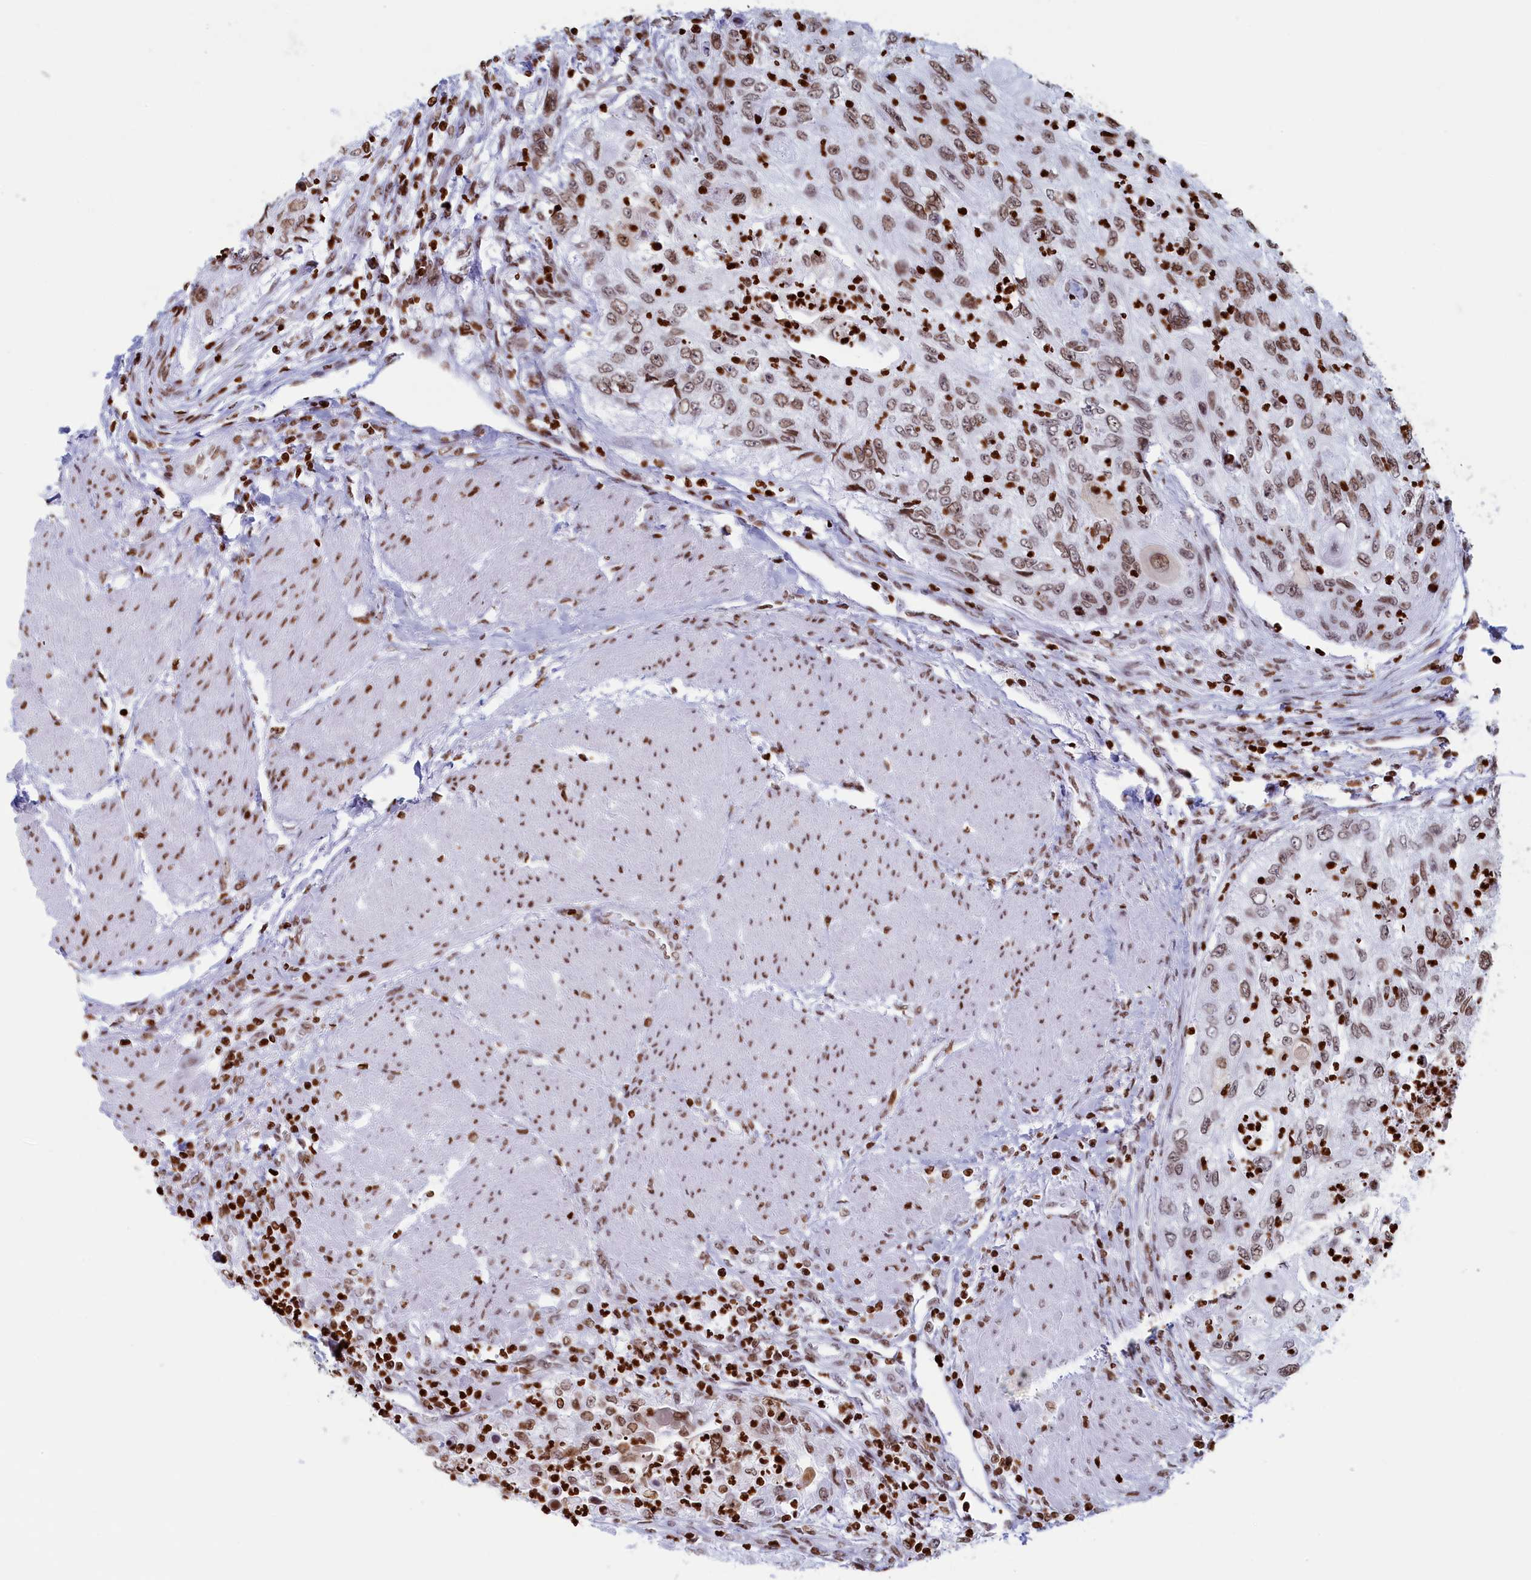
{"staining": {"intensity": "moderate", "quantity": ">75%", "location": "nuclear"}, "tissue": "urothelial cancer", "cell_type": "Tumor cells", "image_type": "cancer", "snomed": [{"axis": "morphology", "description": "Urothelial carcinoma, High grade"}, {"axis": "topography", "description": "Urinary bladder"}], "caption": "This image displays urothelial carcinoma (high-grade) stained with immunohistochemistry (IHC) to label a protein in brown. The nuclear of tumor cells show moderate positivity for the protein. Nuclei are counter-stained blue.", "gene": "APOBEC3A", "patient": {"sex": "female", "age": 60}}